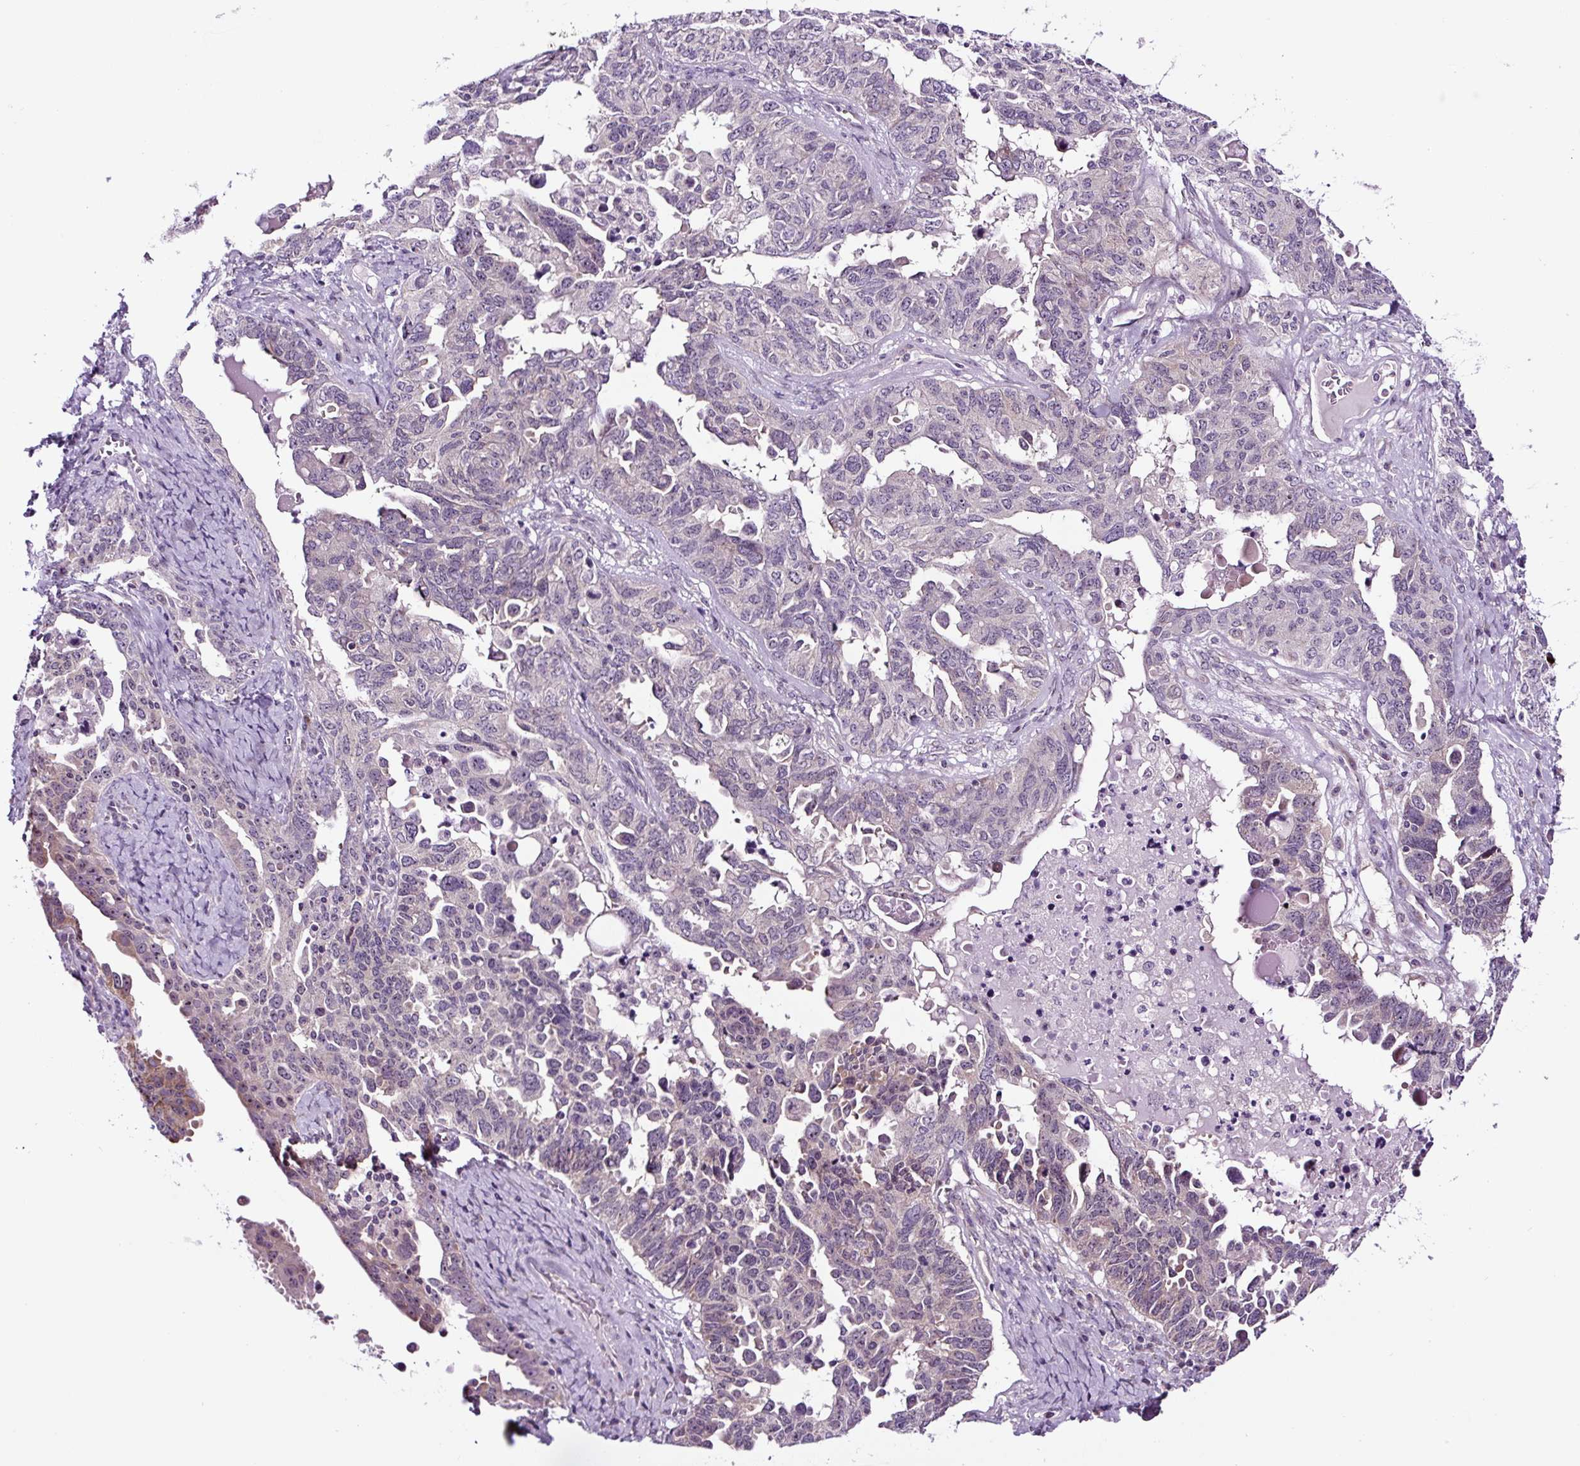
{"staining": {"intensity": "negative", "quantity": "none", "location": "none"}, "tissue": "ovarian cancer", "cell_type": "Tumor cells", "image_type": "cancer", "snomed": [{"axis": "morphology", "description": "Carcinoma, endometroid"}, {"axis": "topography", "description": "Ovary"}], "caption": "The micrograph demonstrates no significant expression in tumor cells of ovarian cancer.", "gene": "NOM1", "patient": {"sex": "female", "age": 62}}